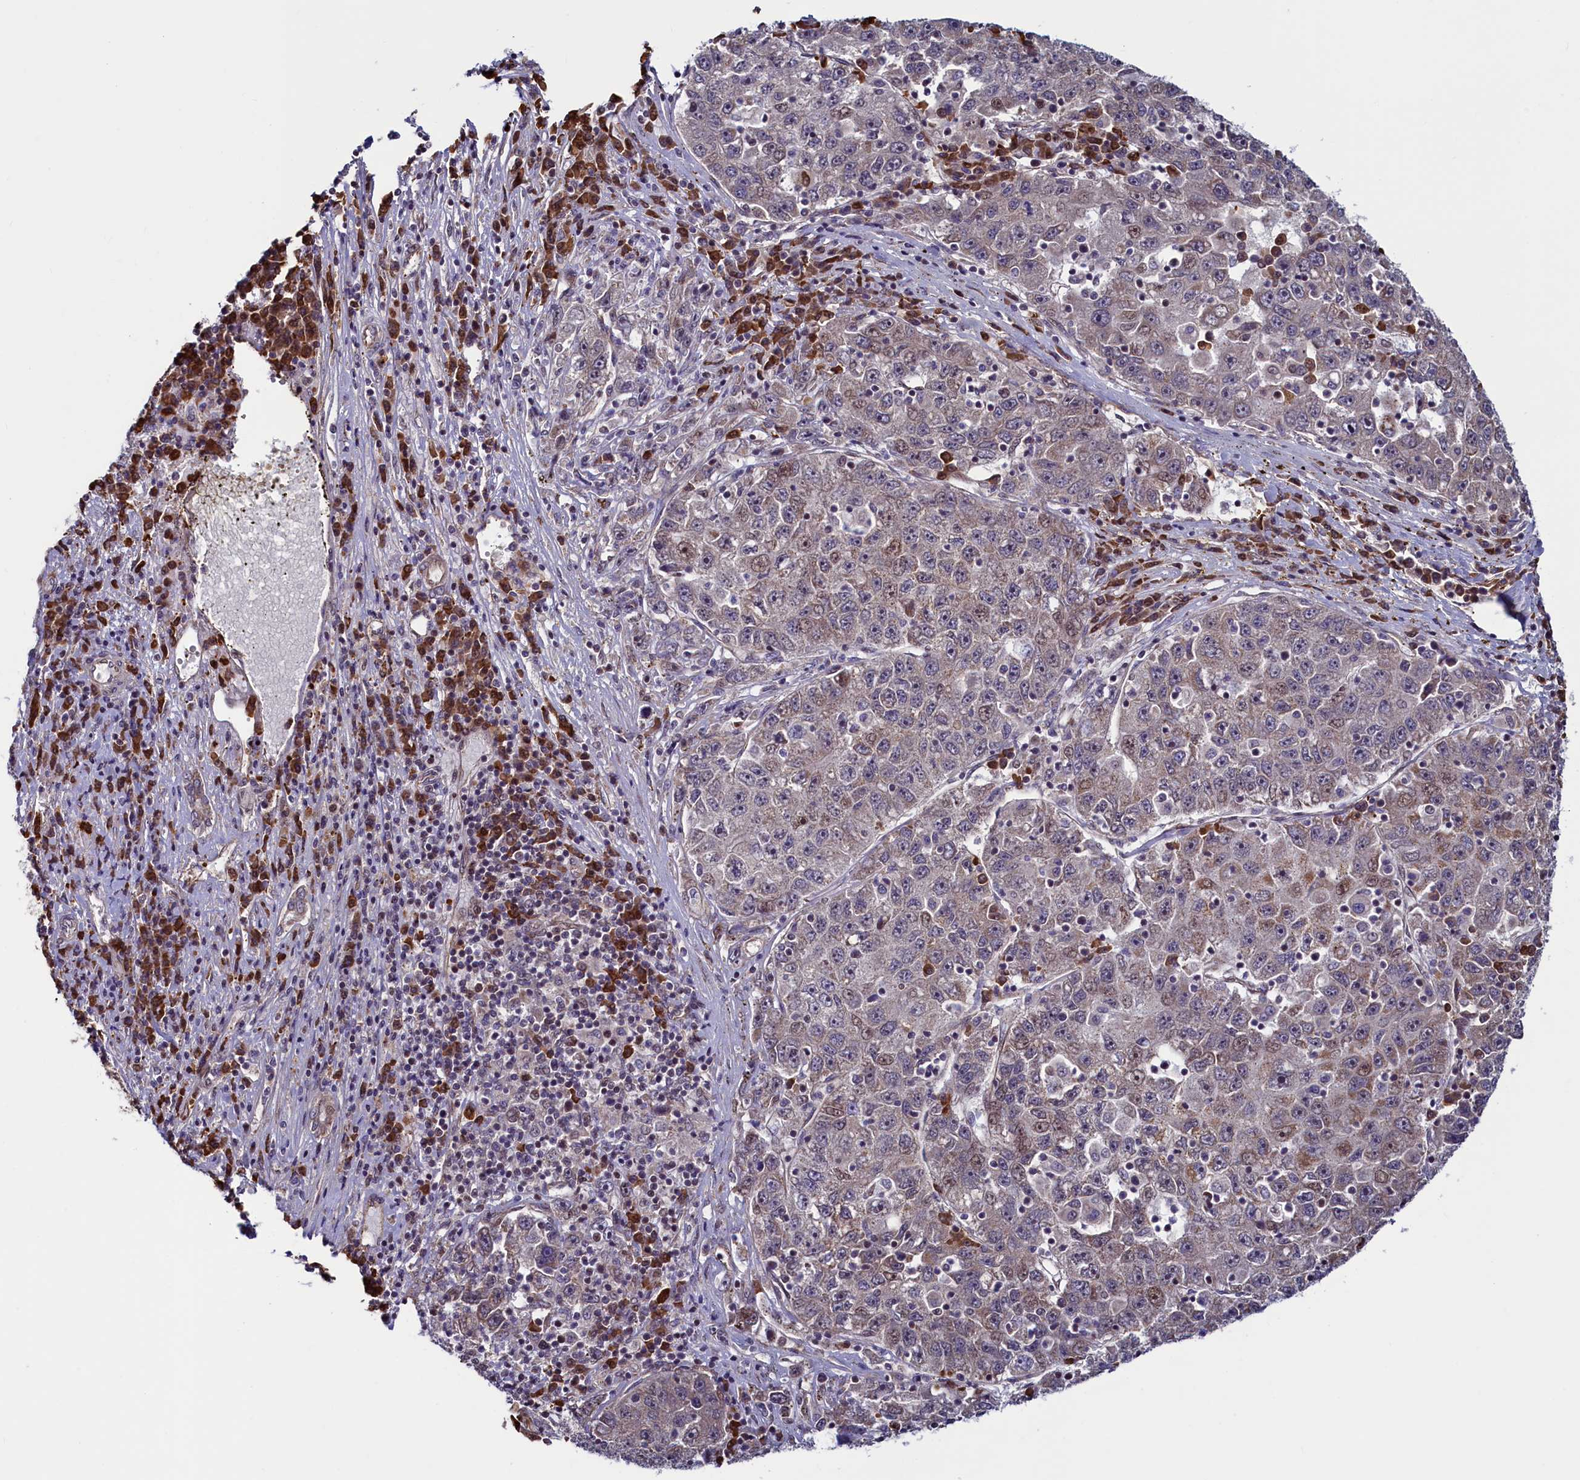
{"staining": {"intensity": "moderate", "quantity": "<25%", "location": "cytoplasmic/membranous,nuclear"}, "tissue": "liver cancer", "cell_type": "Tumor cells", "image_type": "cancer", "snomed": [{"axis": "morphology", "description": "Carcinoma, Hepatocellular, NOS"}, {"axis": "topography", "description": "Liver"}], "caption": "A photomicrograph showing moderate cytoplasmic/membranous and nuclear staining in approximately <25% of tumor cells in liver cancer (hepatocellular carcinoma), as visualized by brown immunohistochemical staining.", "gene": "RBFA", "patient": {"sex": "male", "age": 49}}